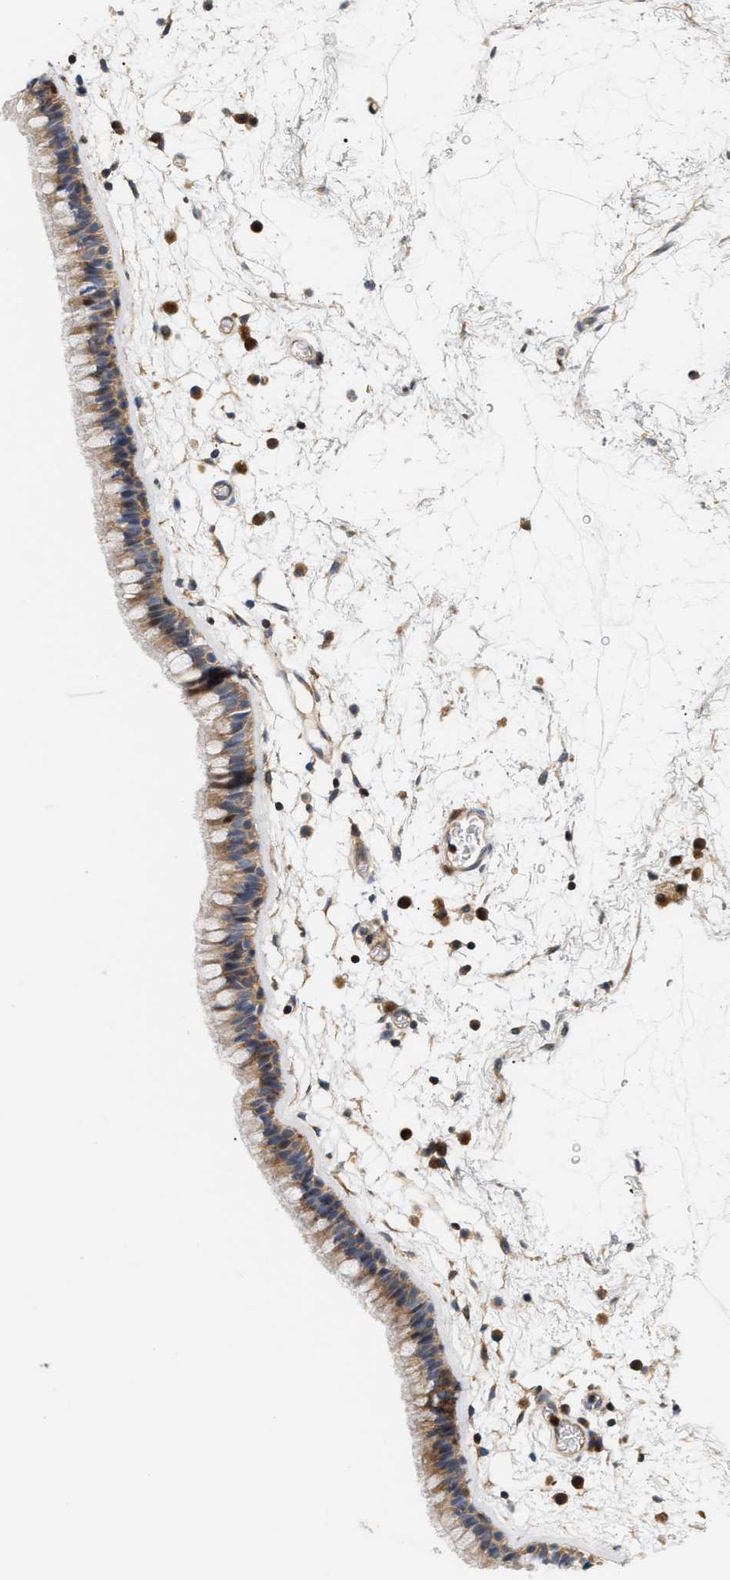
{"staining": {"intensity": "moderate", "quantity": ">75%", "location": "cytoplasmic/membranous"}, "tissue": "nasopharynx", "cell_type": "Respiratory epithelial cells", "image_type": "normal", "snomed": [{"axis": "morphology", "description": "Normal tissue, NOS"}, {"axis": "morphology", "description": "Inflammation, NOS"}, {"axis": "topography", "description": "Nasopharynx"}], "caption": "Protein expression analysis of benign nasopharynx exhibits moderate cytoplasmic/membranous staining in about >75% of respiratory epithelial cells. (IHC, brightfield microscopy, high magnification).", "gene": "DBNL", "patient": {"sex": "male", "age": 48}}